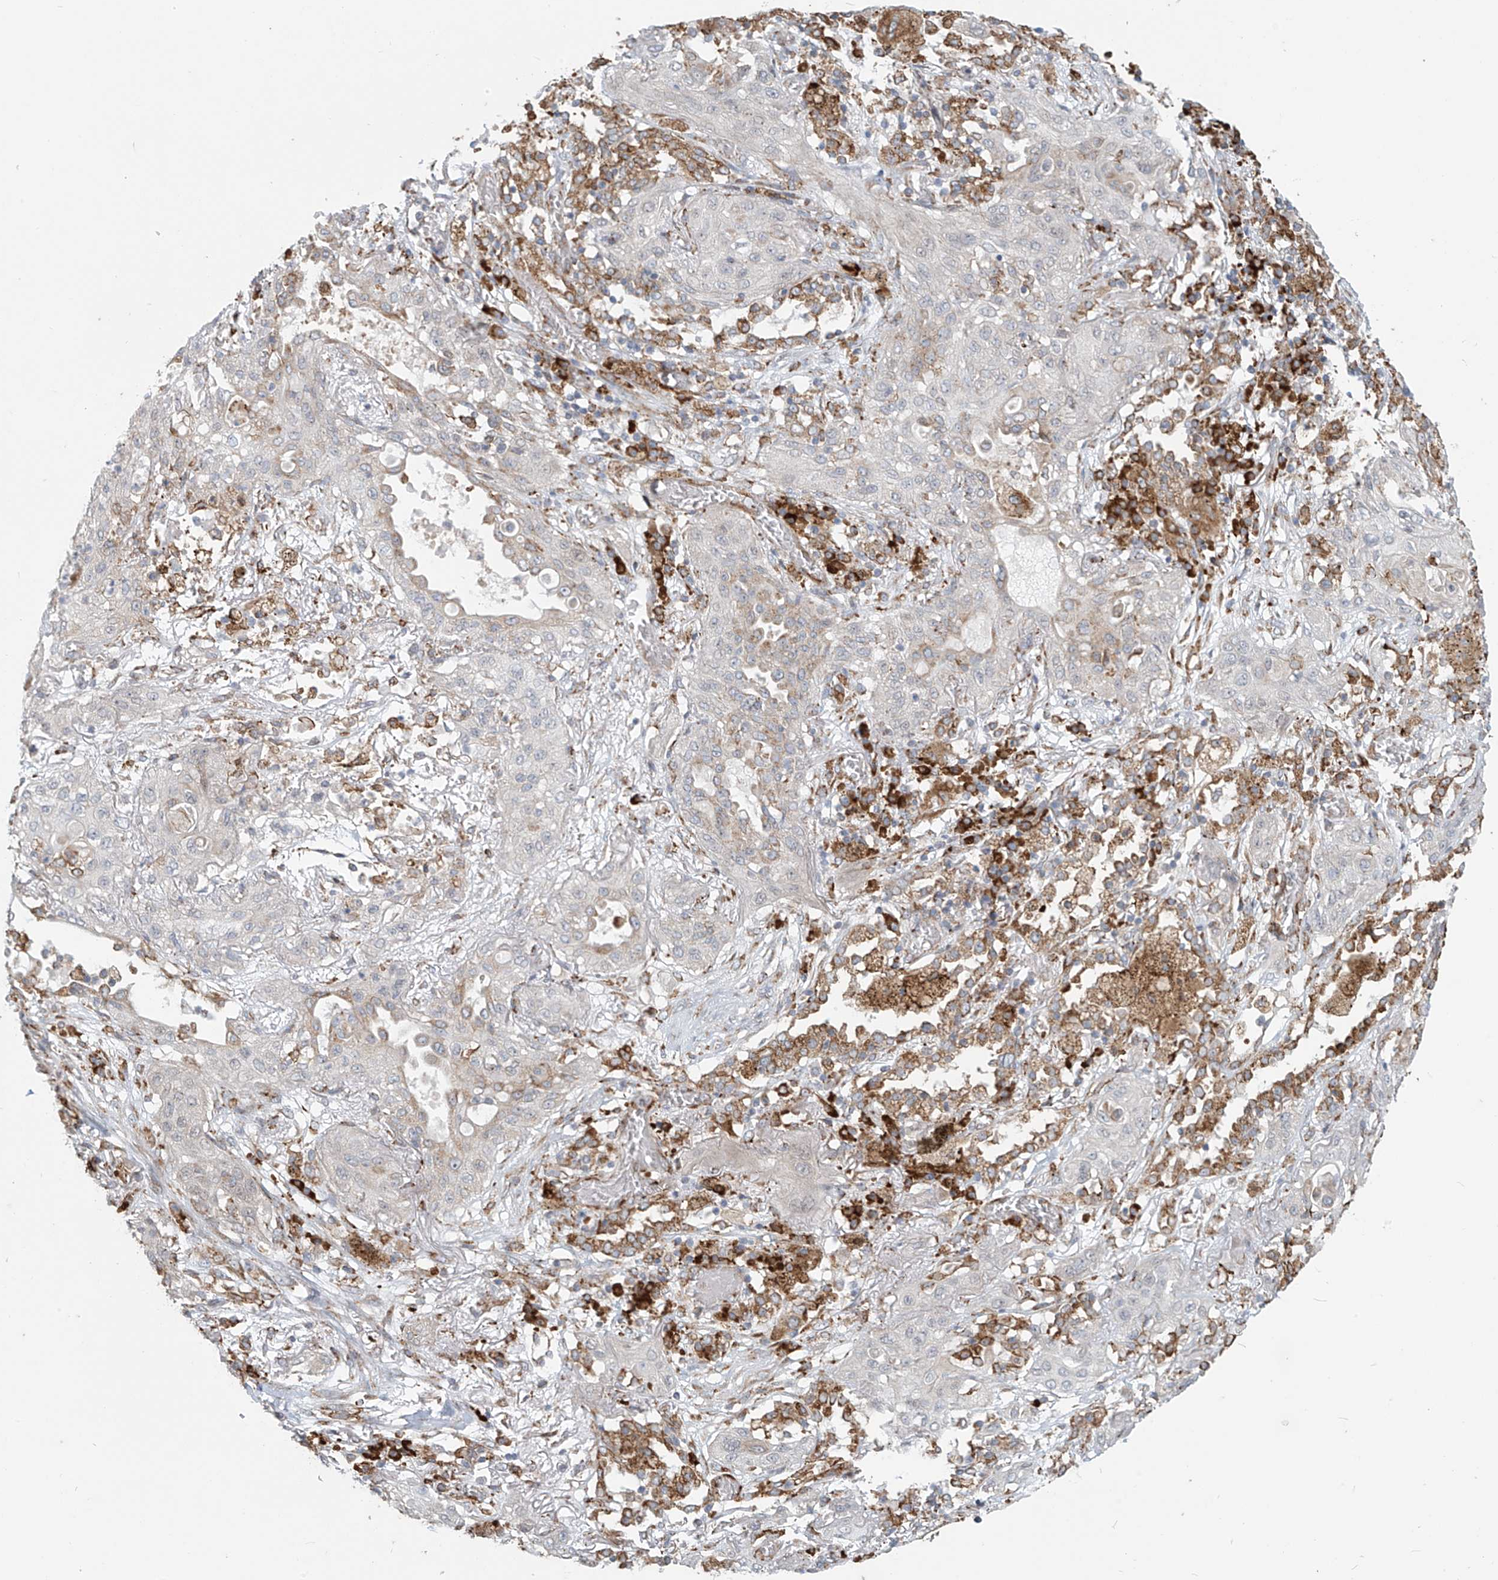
{"staining": {"intensity": "negative", "quantity": "none", "location": "none"}, "tissue": "lung cancer", "cell_type": "Tumor cells", "image_type": "cancer", "snomed": [{"axis": "morphology", "description": "Squamous cell carcinoma, NOS"}, {"axis": "topography", "description": "Lung"}], "caption": "This micrograph is of lung squamous cell carcinoma stained with immunohistochemistry (IHC) to label a protein in brown with the nuclei are counter-stained blue. There is no expression in tumor cells. (Immunohistochemistry, brightfield microscopy, high magnification).", "gene": "KATNIP", "patient": {"sex": "female", "age": 47}}